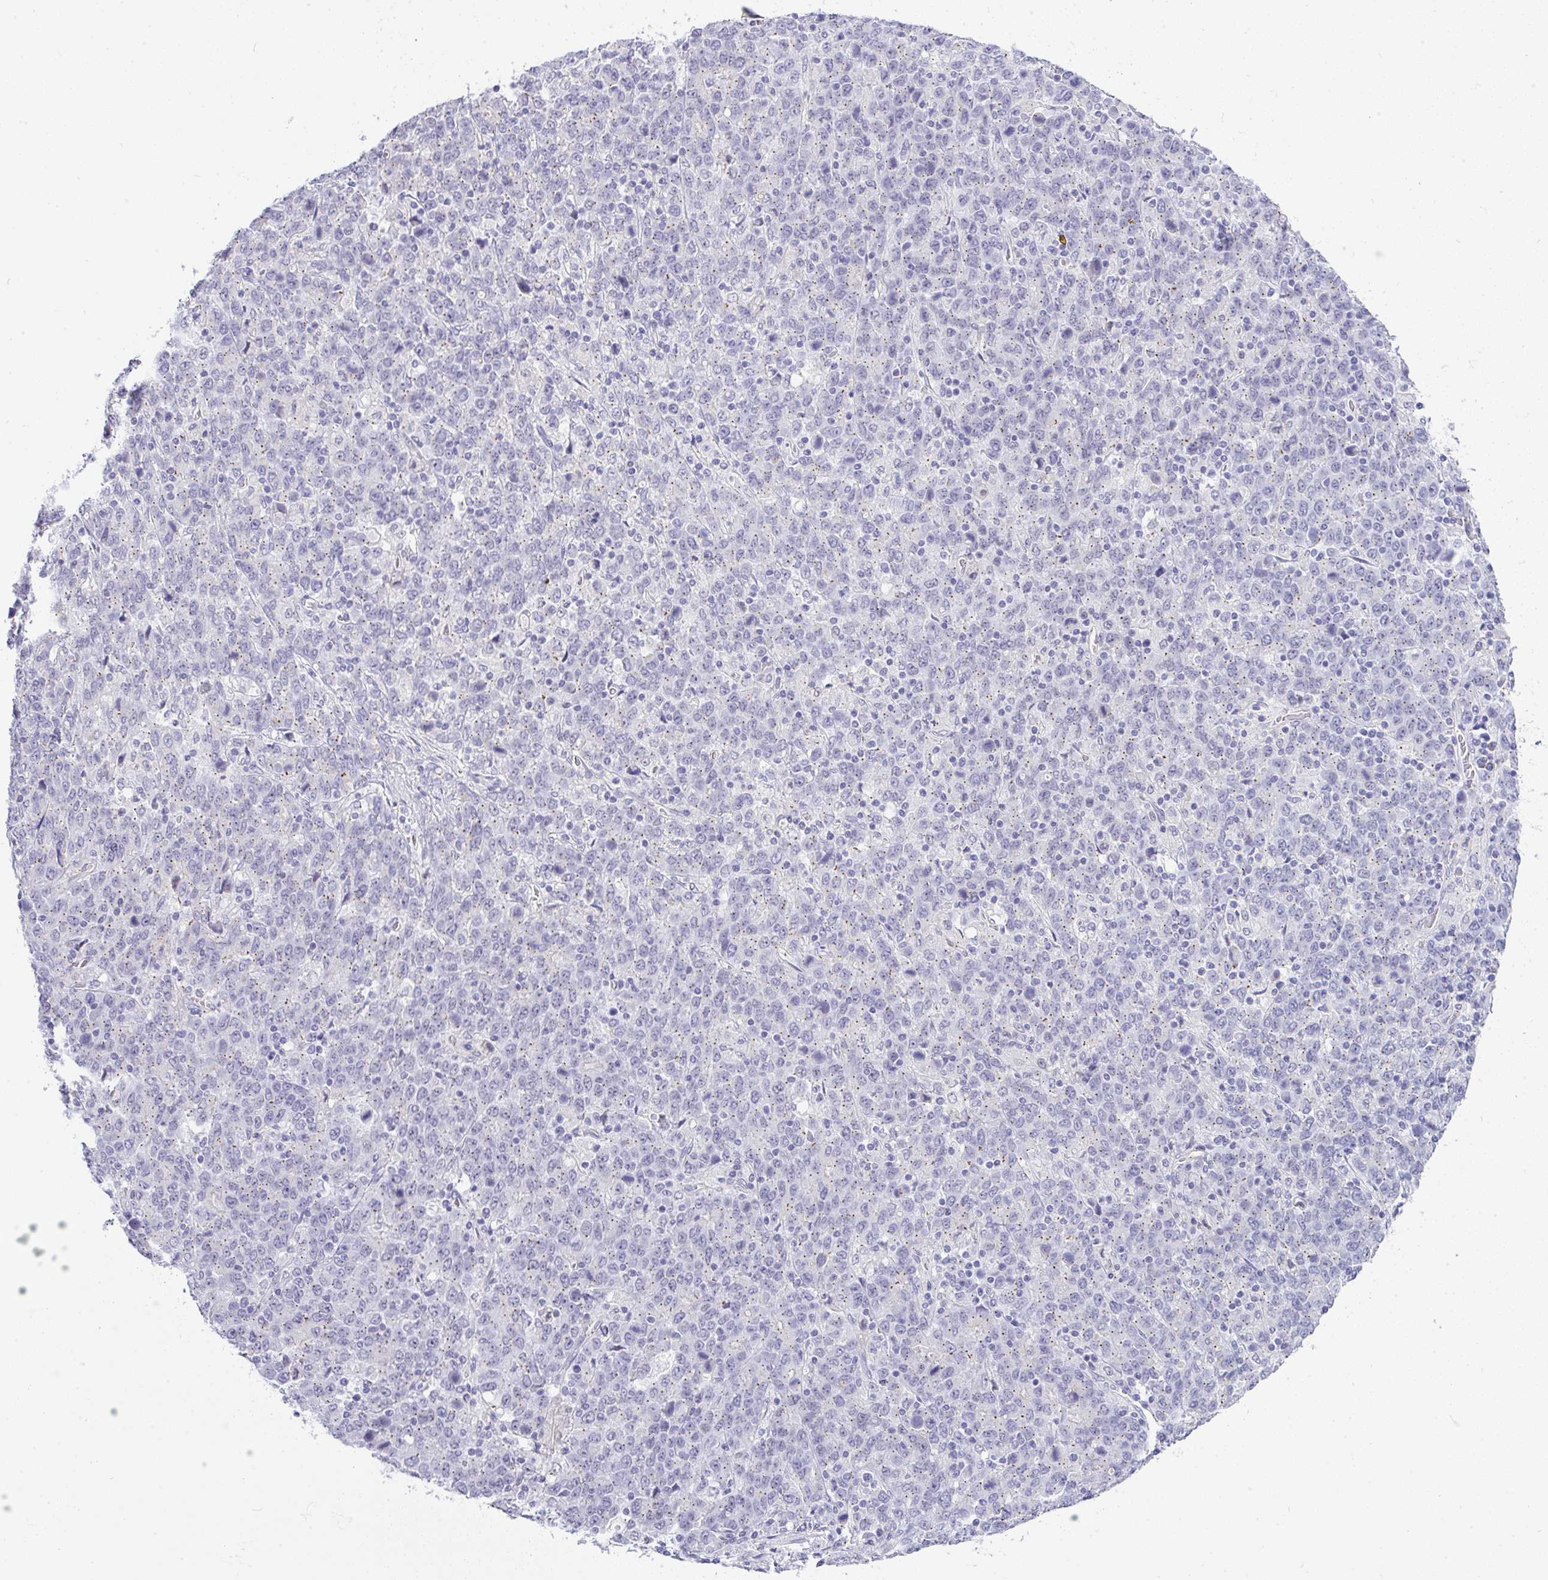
{"staining": {"intensity": "negative", "quantity": "none", "location": "none"}, "tissue": "stomach cancer", "cell_type": "Tumor cells", "image_type": "cancer", "snomed": [{"axis": "morphology", "description": "Adenocarcinoma, NOS"}, {"axis": "topography", "description": "Stomach, upper"}], "caption": "An immunohistochemistry photomicrograph of stomach cancer (adenocarcinoma) is shown. There is no staining in tumor cells of stomach cancer (adenocarcinoma).", "gene": "FAM177A1", "patient": {"sex": "male", "age": 69}}